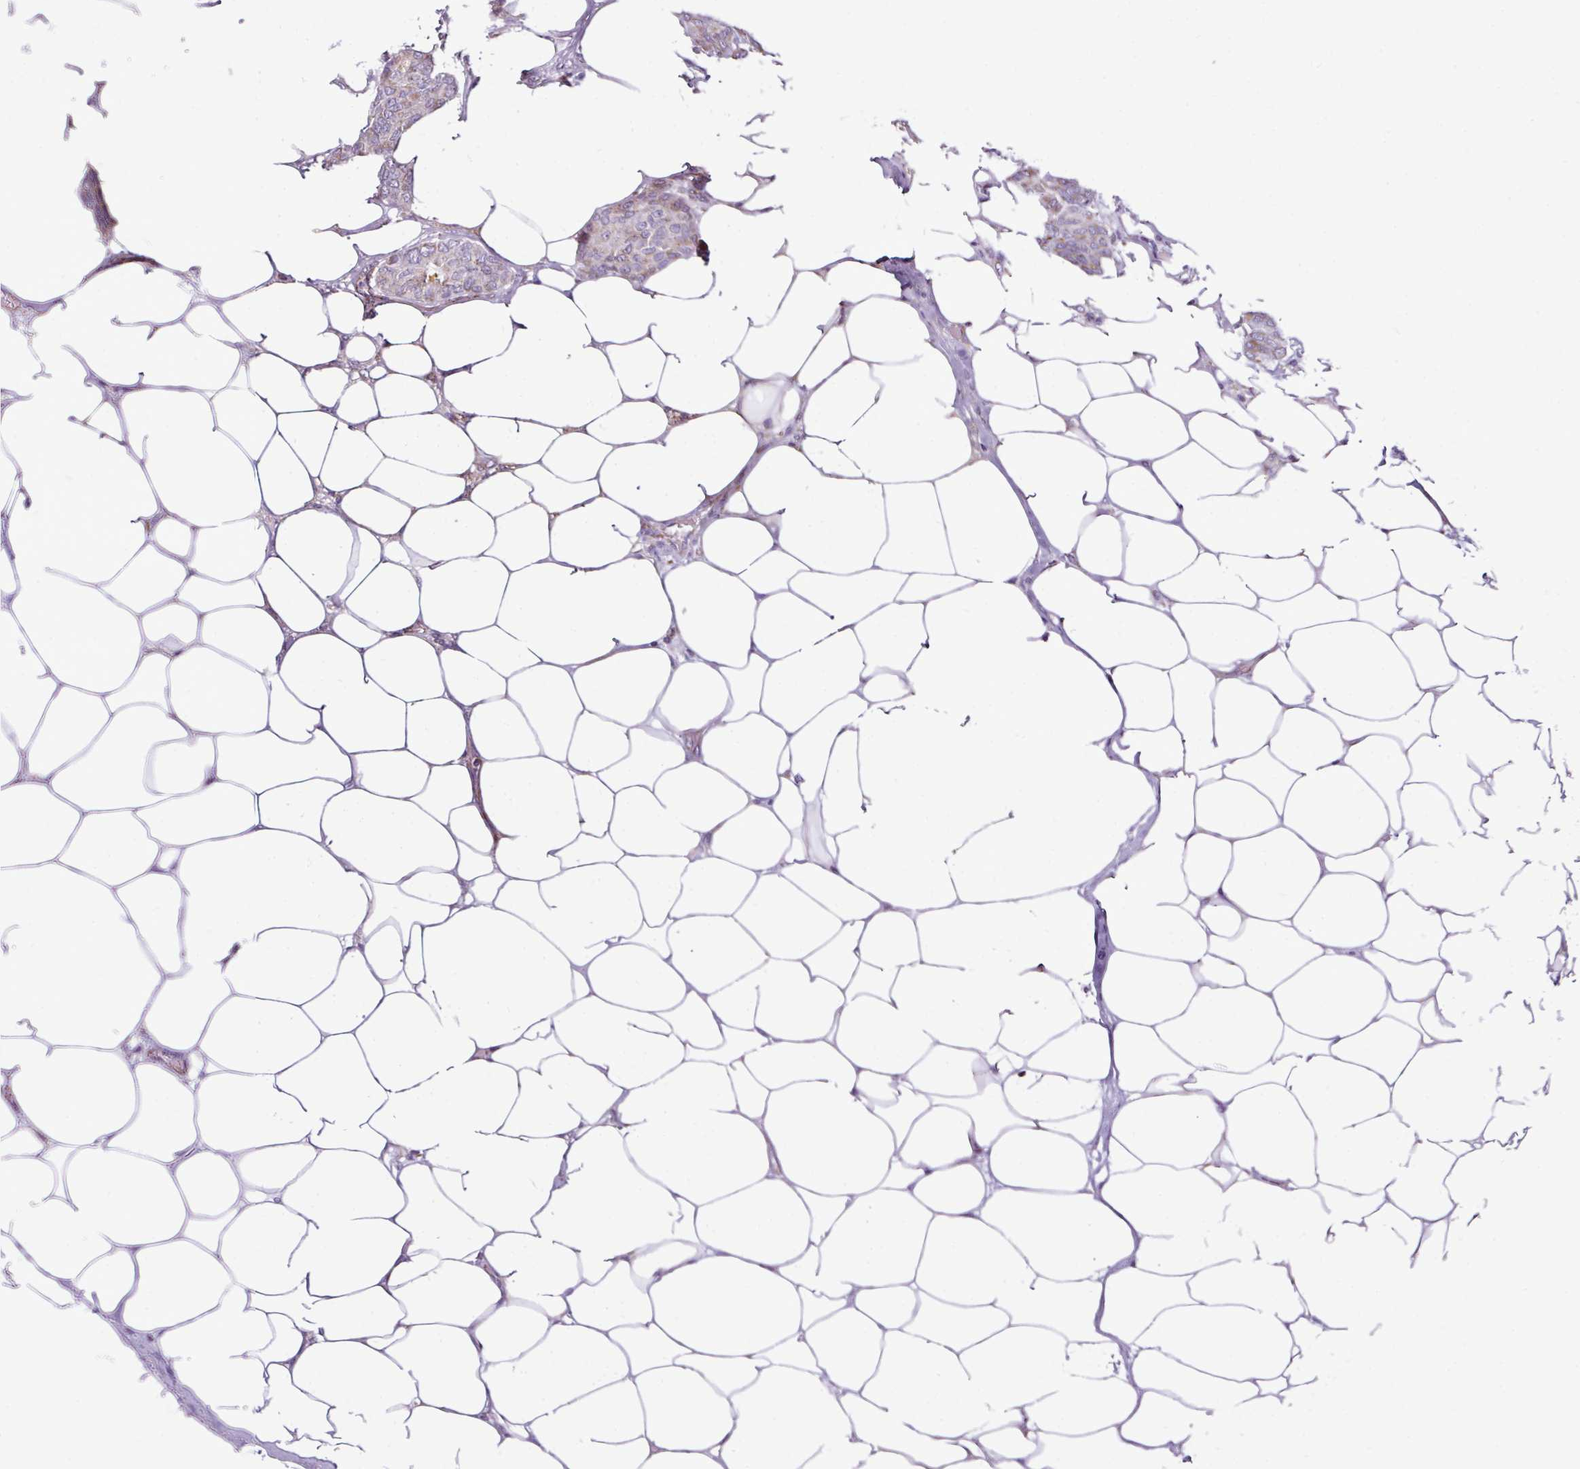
{"staining": {"intensity": "weak", "quantity": "25%-75%", "location": "cytoplasmic/membranous"}, "tissue": "breast cancer", "cell_type": "Tumor cells", "image_type": "cancer", "snomed": [{"axis": "morphology", "description": "Duct carcinoma"}, {"axis": "topography", "description": "Breast"}], "caption": "Invasive ductal carcinoma (breast) tissue exhibits weak cytoplasmic/membranous expression in approximately 25%-75% of tumor cells, visualized by immunohistochemistry.", "gene": "DPAGT1", "patient": {"sex": "female", "age": 75}}